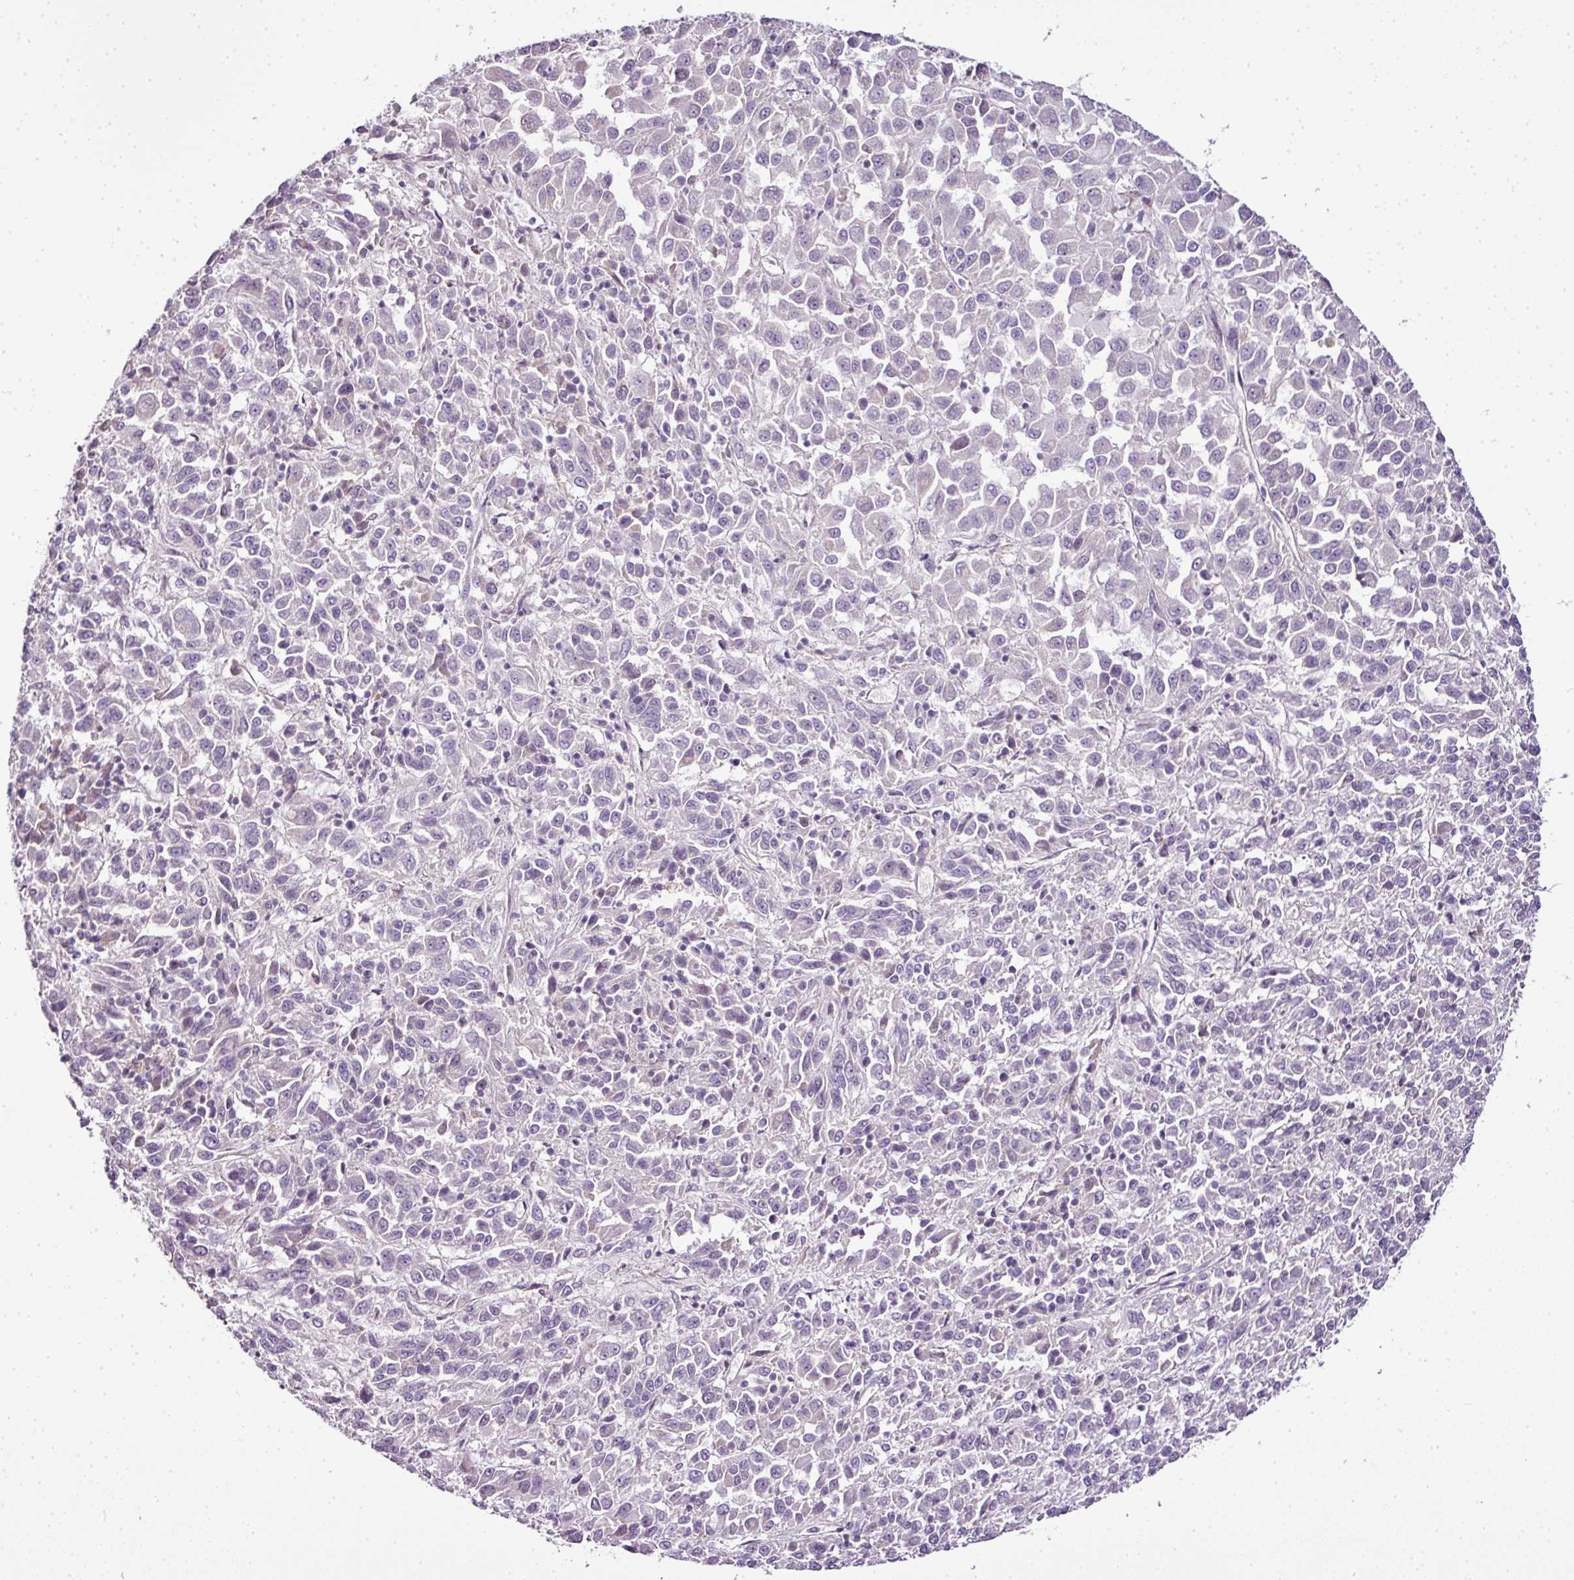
{"staining": {"intensity": "negative", "quantity": "none", "location": "none"}, "tissue": "melanoma", "cell_type": "Tumor cells", "image_type": "cancer", "snomed": [{"axis": "morphology", "description": "Malignant melanoma, Metastatic site"}, {"axis": "topography", "description": "Lung"}], "caption": "IHC of malignant melanoma (metastatic site) shows no staining in tumor cells.", "gene": "TEX30", "patient": {"sex": "male", "age": 64}}